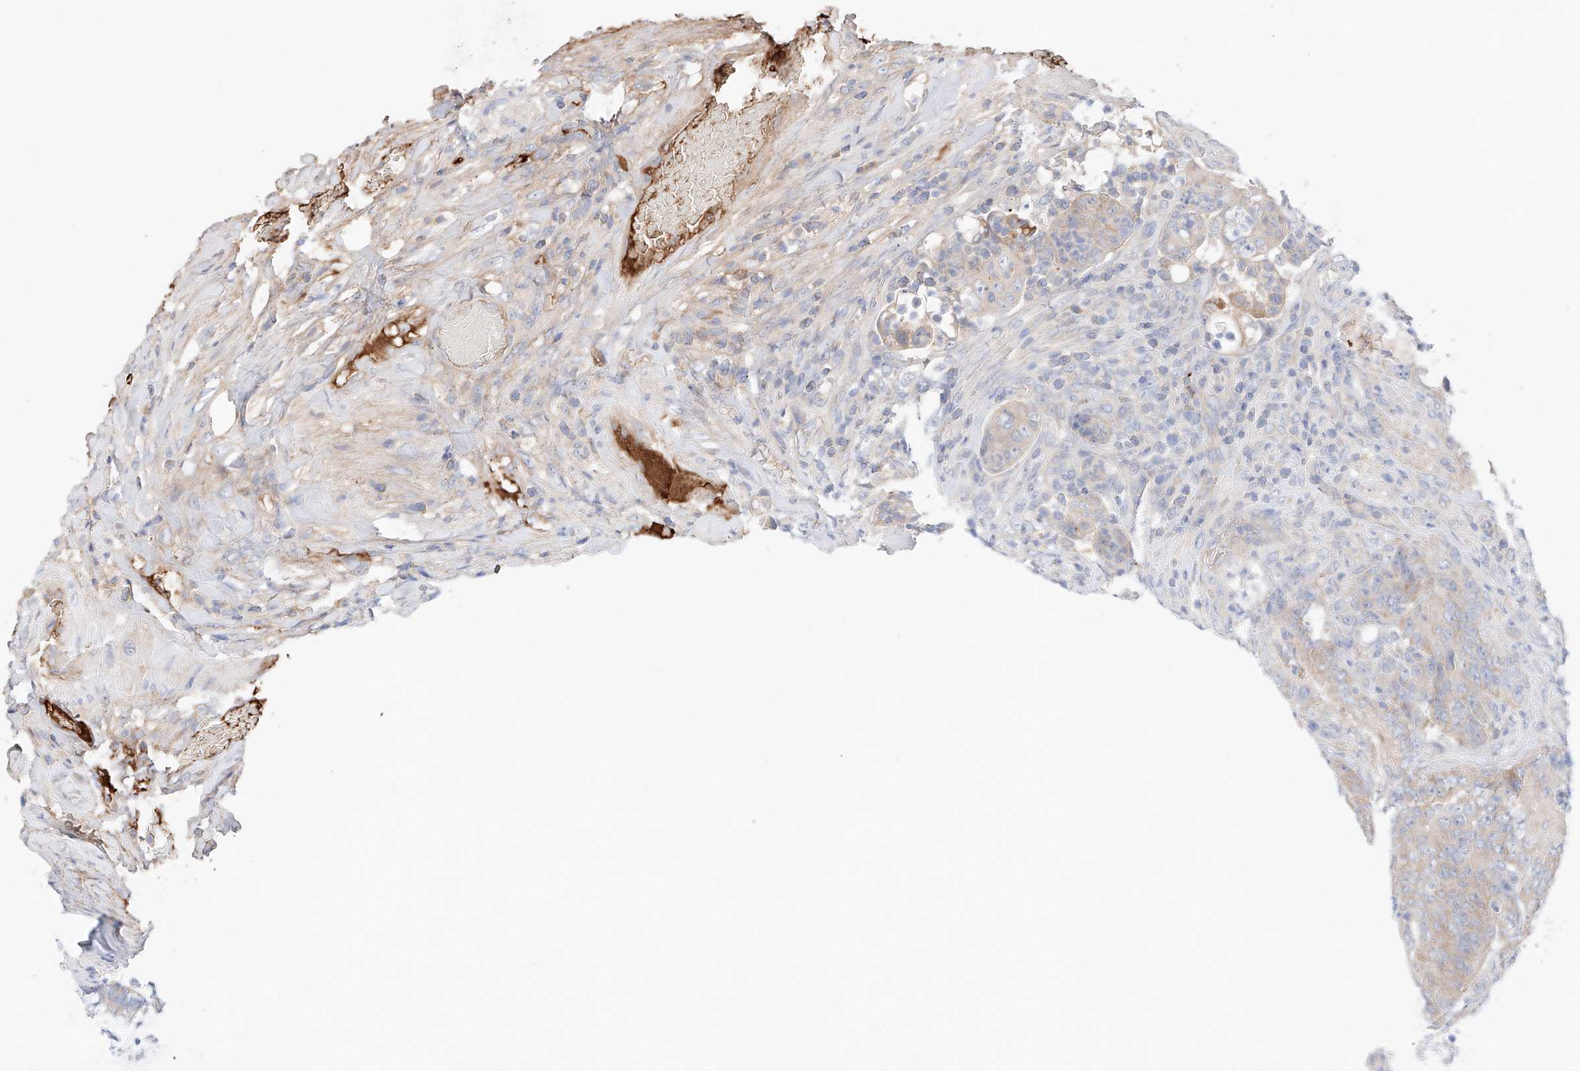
{"staining": {"intensity": "moderate", "quantity": ">75%", "location": "cytoplasmic/membranous"}, "tissue": "colorectal cancer", "cell_type": "Tumor cells", "image_type": "cancer", "snomed": [{"axis": "morphology", "description": "Normal tissue, NOS"}, {"axis": "topography", "description": "Colon"}], "caption": "The image reveals immunohistochemical staining of colorectal cancer. There is moderate cytoplasmic/membranous positivity is identified in about >75% of tumor cells. (IHC, brightfield microscopy, high magnification).", "gene": "PGGT1B", "patient": {"sex": "female", "age": 82}}